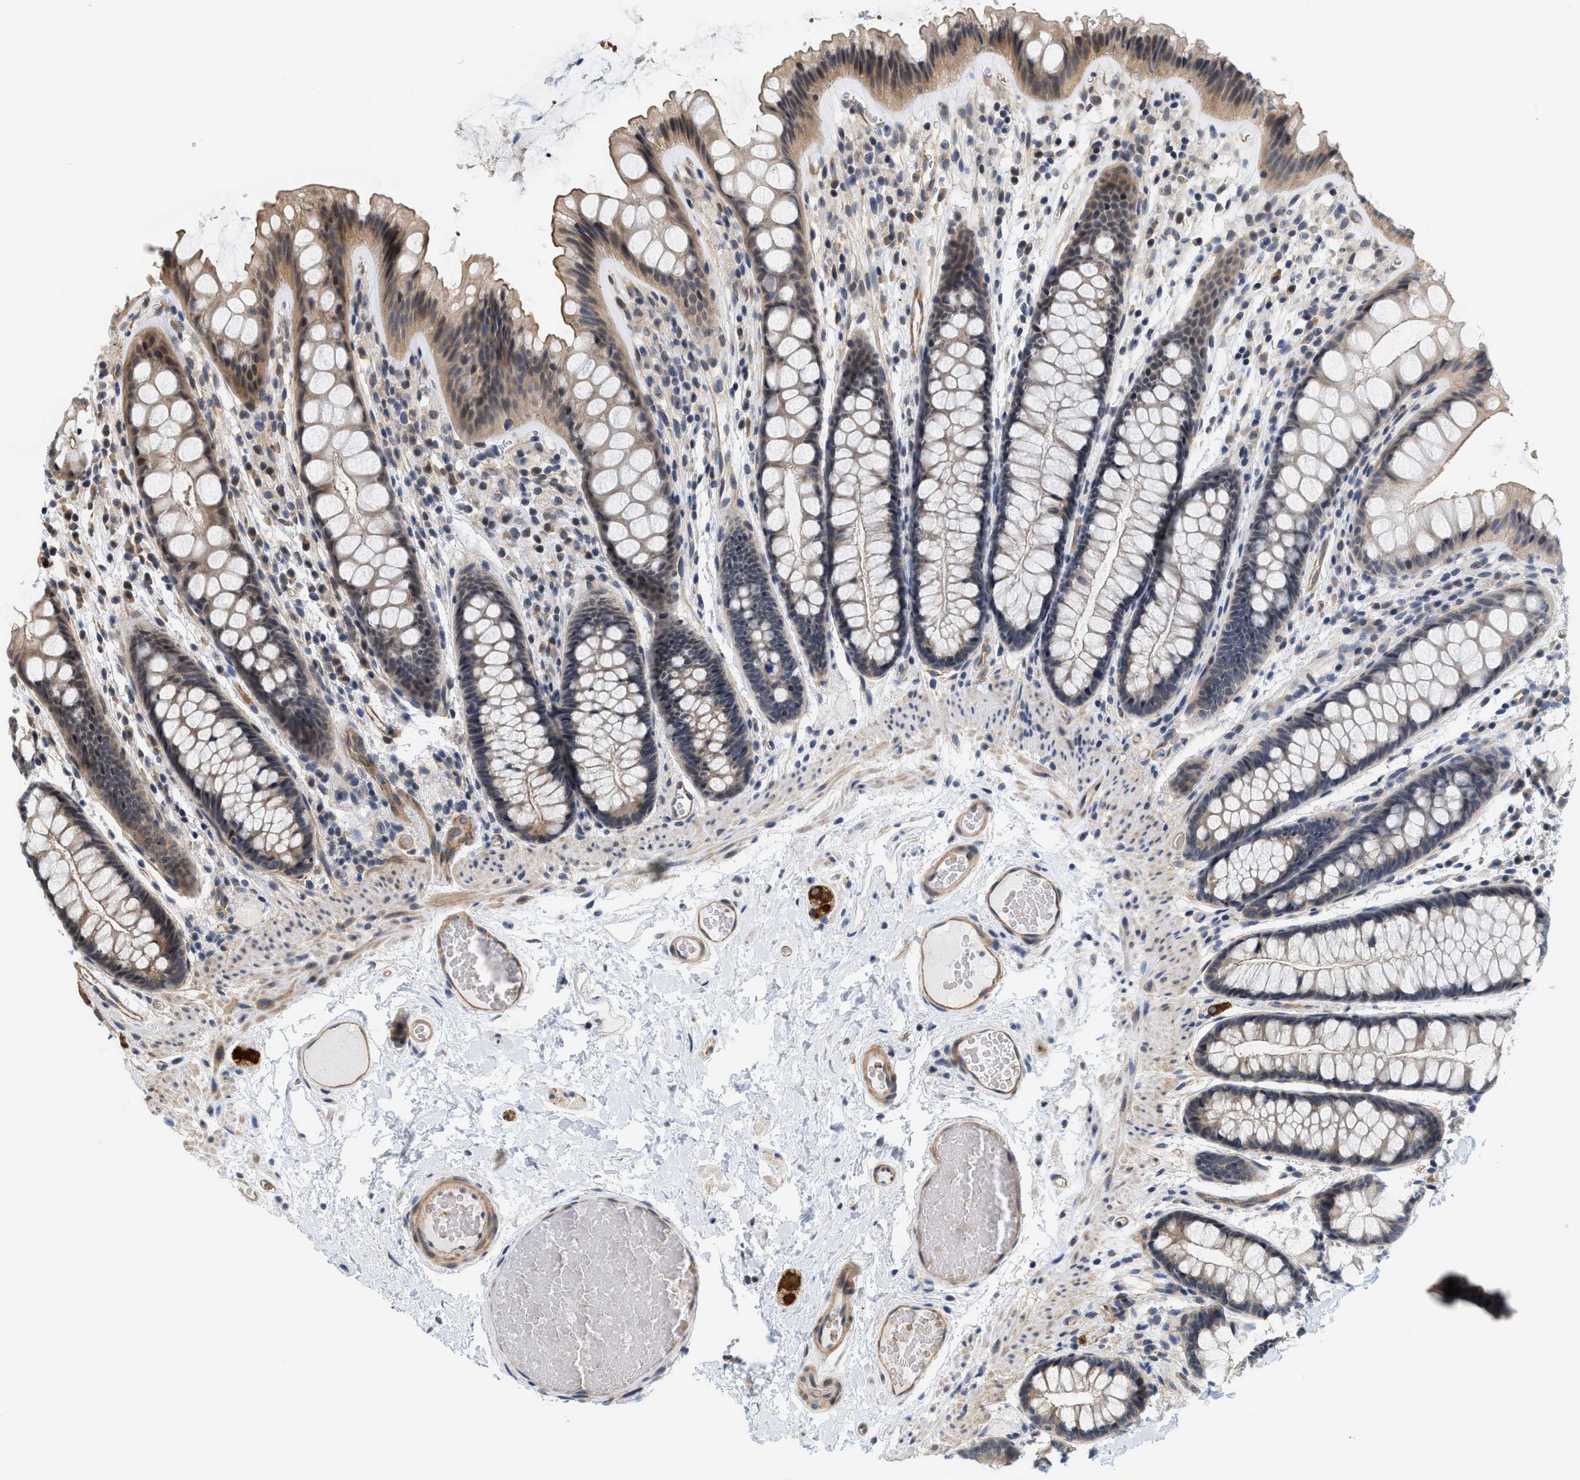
{"staining": {"intensity": "moderate", "quantity": ">75%", "location": "cytoplasmic/membranous"}, "tissue": "colon", "cell_type": "Endothelial cells", "image_type": "normal", "snomed": [{"axis": "morphology", "description": "Normal tissue, NOS"}, {"axis": "topography", "description": "Colon"}], "caption": "Protein analysis of benign colon reveals moderate cytoplasmic/membranous expression in about >75% of endothelial cells. (Brightfield microscopy of DAB IHC at high magnification).", "gene": "GPRASP2", "patient": {"sex": "female", "age": 56}}